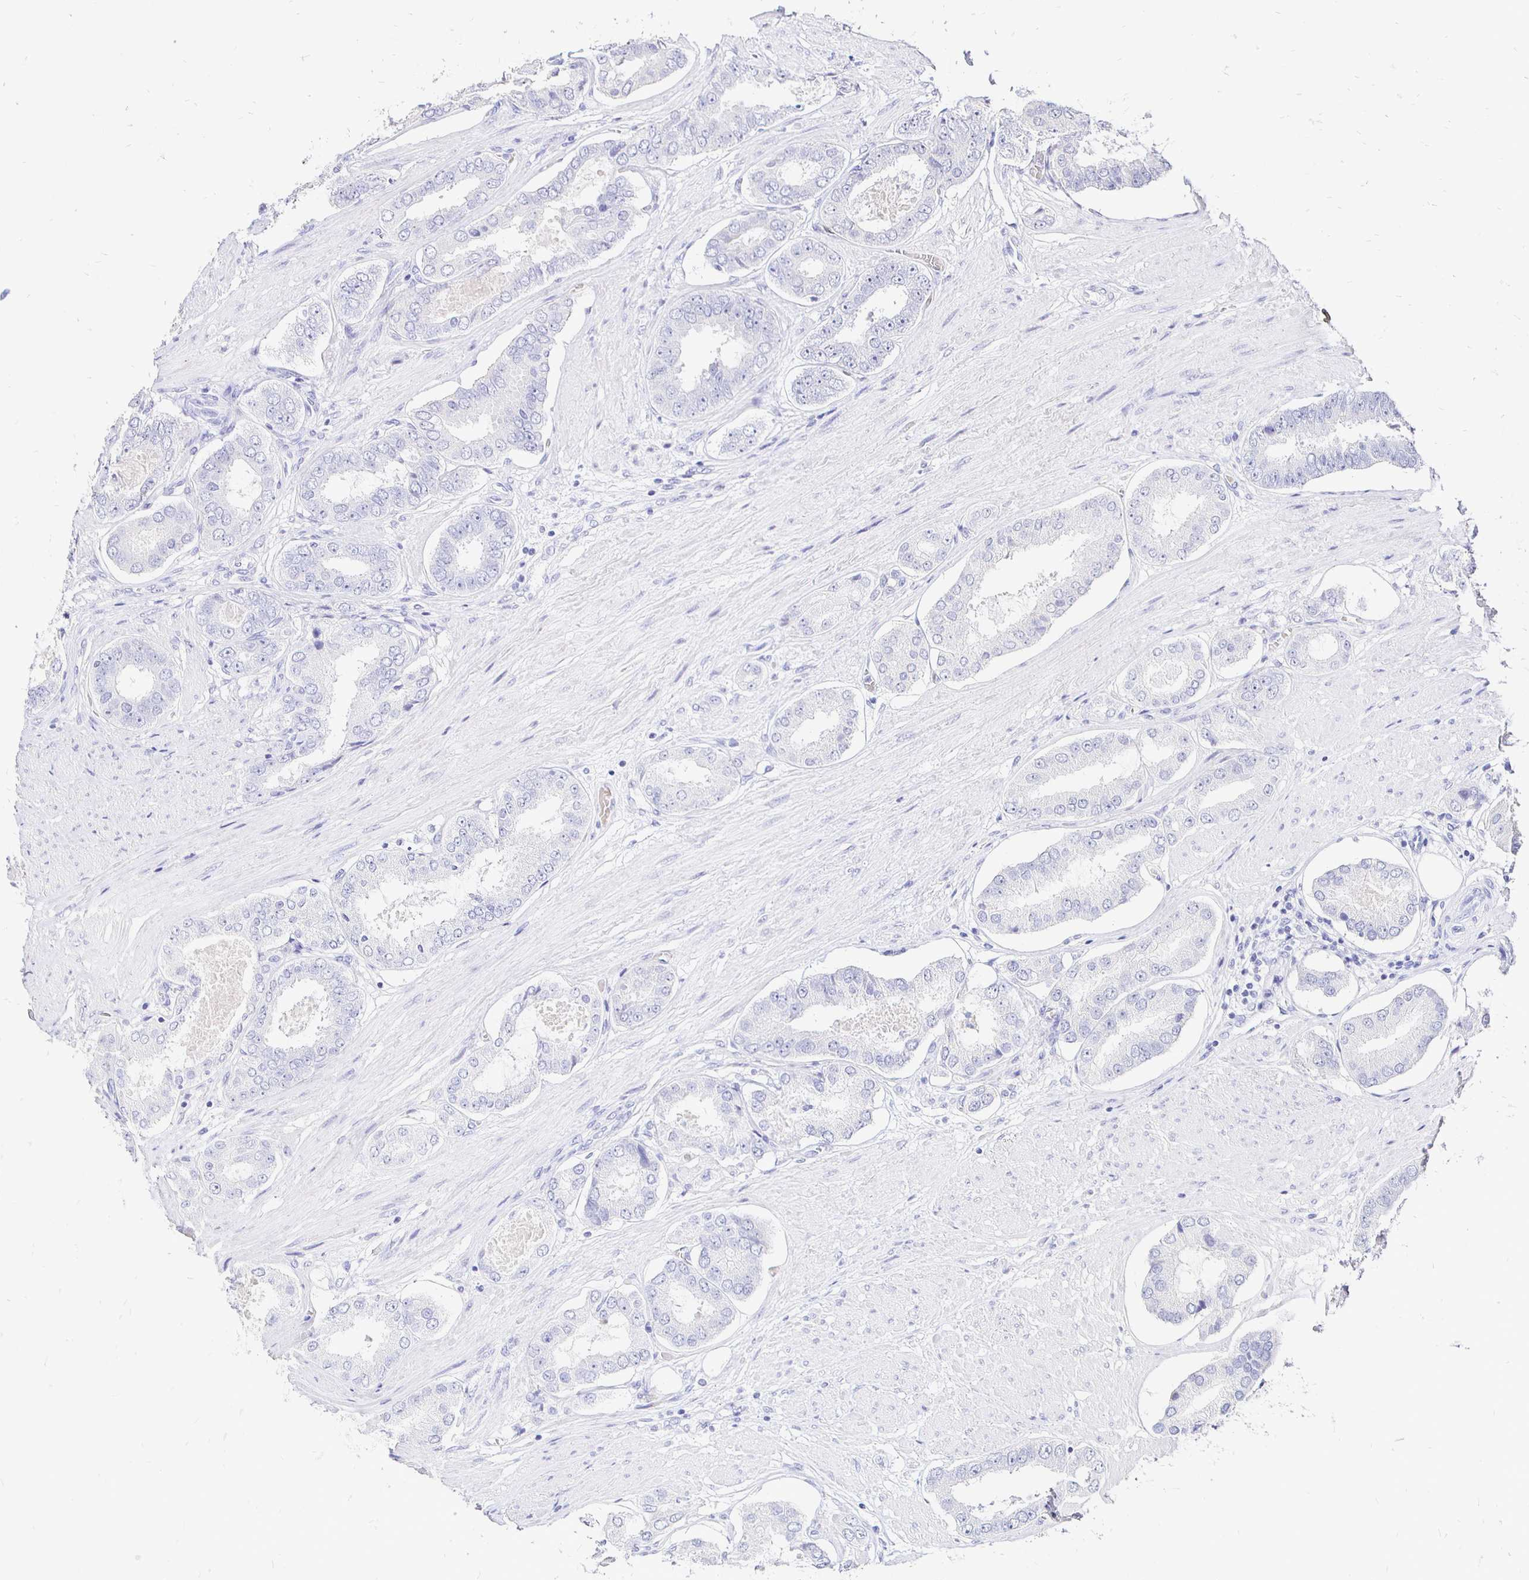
{"staining": {"intensity": "negative", "quantity": "none", "location": "none"}, "tissue": "prostate cancer", "cell_type": "Tumor cells", "image_type": "cancer", "snomed": [{"axis": "morphology", "description": "Adenocarcinoma, High grade"}, {"axis": "topography", "description": "Prostate"}], "caption": "Protein analysis of prostate high-grade adenocarcinoma reveals no significant positivity in tumor cells.", "gene": "IRGC", "patient": {"sex": "male", "age": 63}}